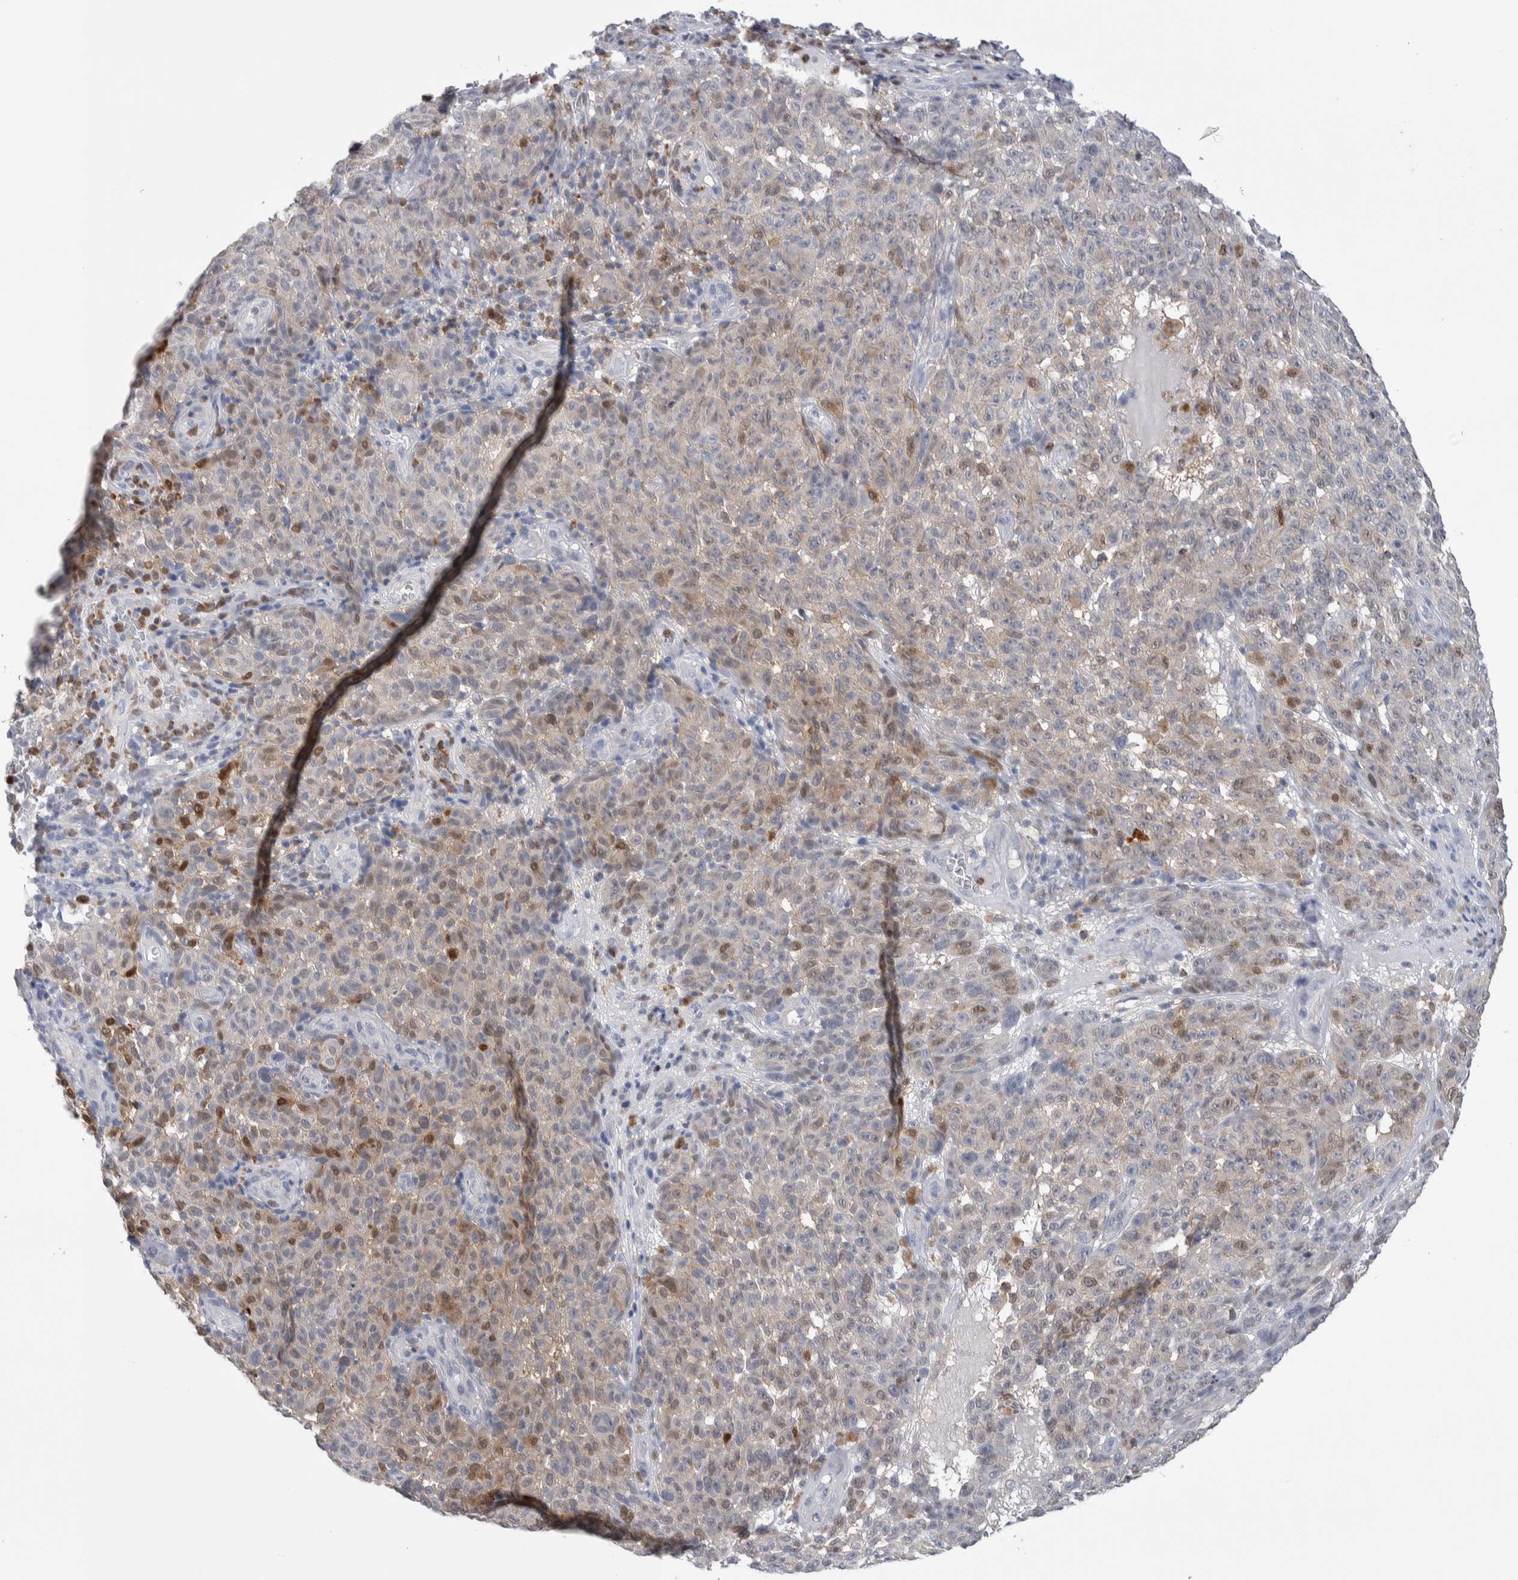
{"staining": {"intensity": "weak", "quantity": ">75%", "location": "cytoplasmic/membranous"}, "tissue": "melanoma", "cell_type": "Tumor cells", "image_type": "cancer", "snomed": [{"axis": "morphology", "description": "Malignant melanoma, NOS"}, {"axis": "topography", "description": "Skin"}], "caption": "An image of human melanoma stained for a protein demonstrates weak cytoplasmic/membranous brown staining in tumor cells.", "gene": "LURAP1L", "patient": {"sex": "female", "age": 82}}